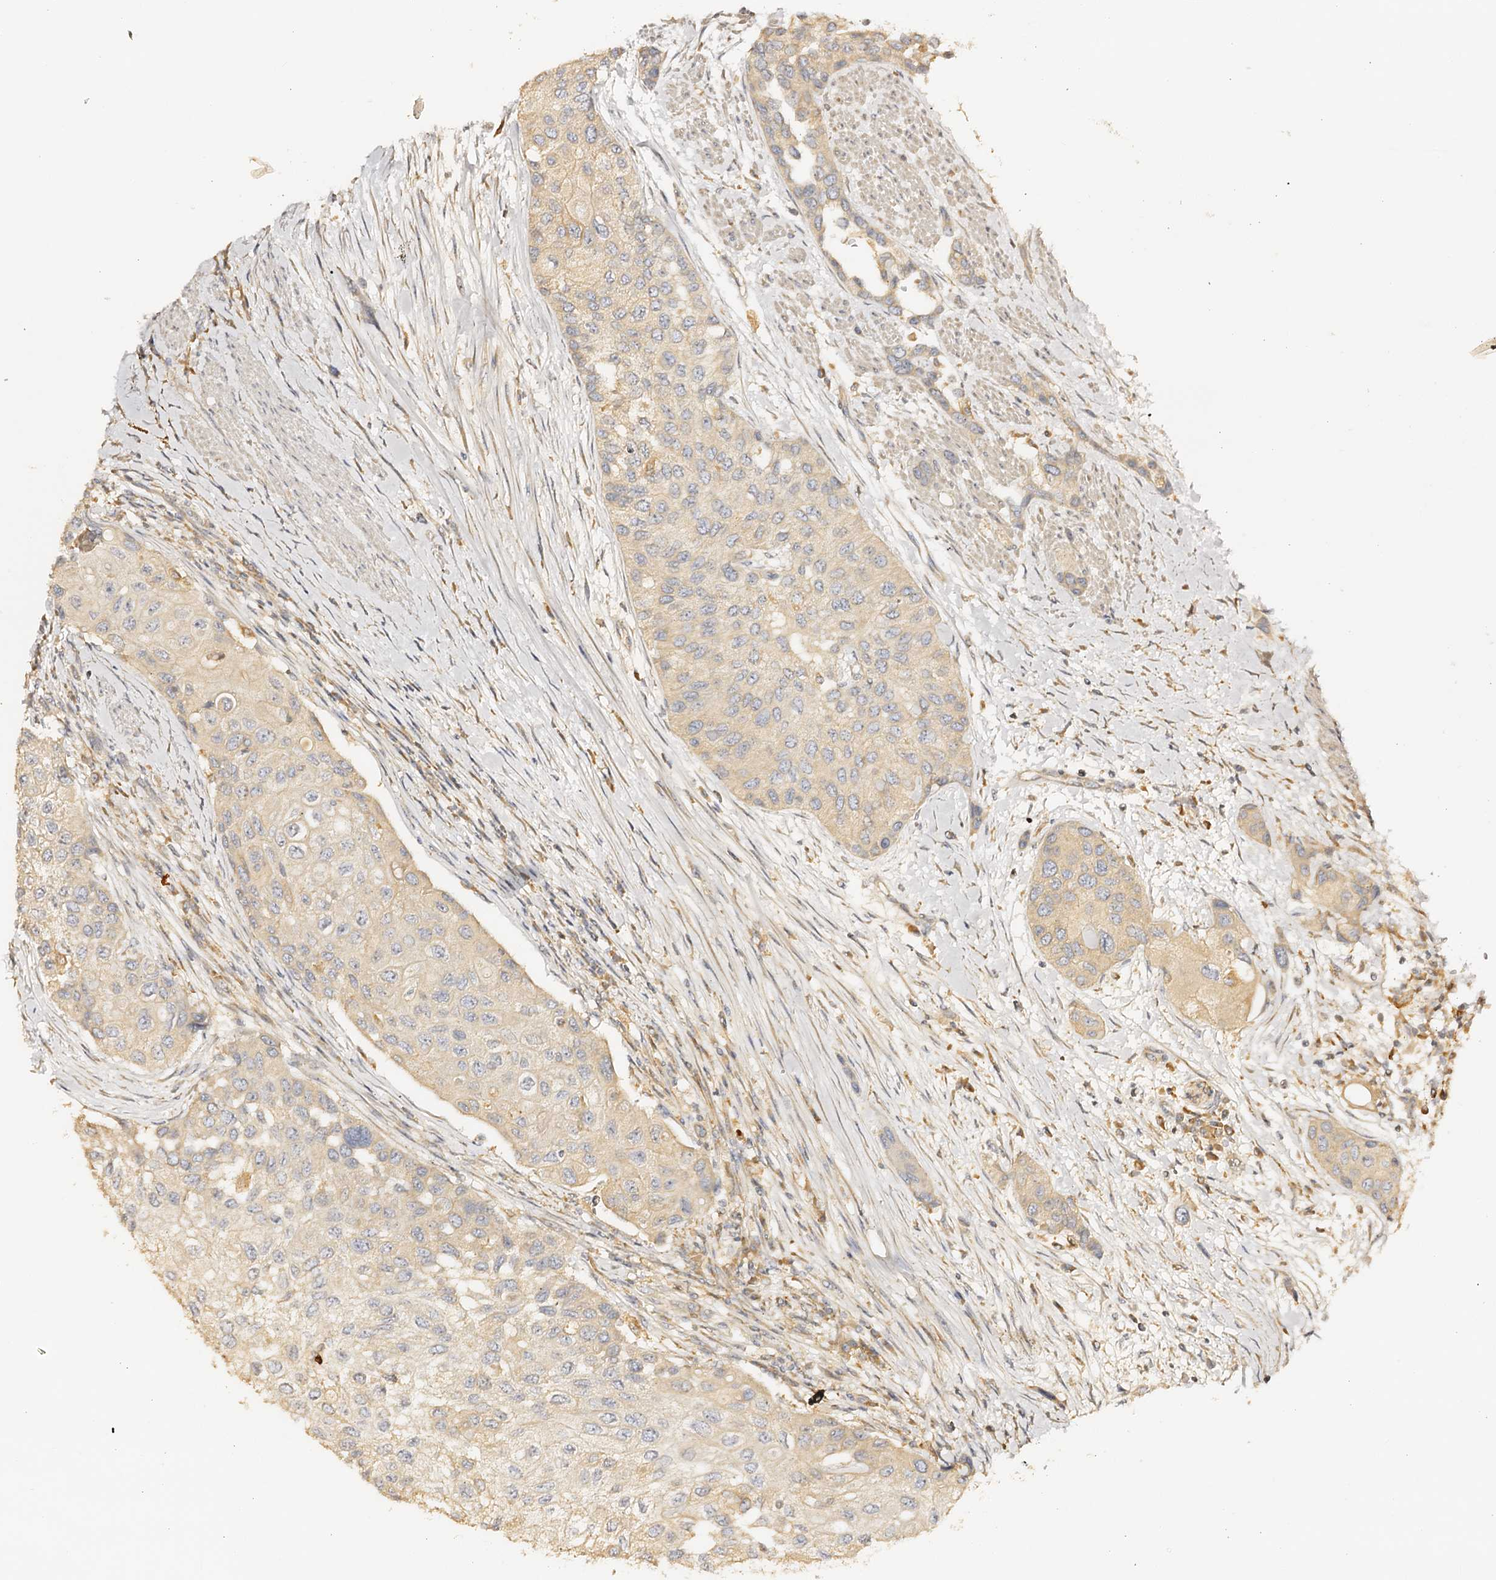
{"staining": {"intensity": "negative", "quantity": "none", "location": "none"}, "tissue": "urothelial cancer", "cell_type": "Tumor cells", "image_type": "cancer", "snomed": [{"axis": "morphology", "description": "Normal tissue, NOS"}, {"axis": "morphology", "description": "Urothelial carcinoma, High grade"}, {"axis": "topography", "description": "Vascular tissue"}, {"axis": "topography", "description": "Urinary bladder"}], "caption": "IHC of human urothelial cancer exhibits no positivity in tumor cells.", "gene": "DMXL2", "patient": {"sex": "female", "age": 56}}